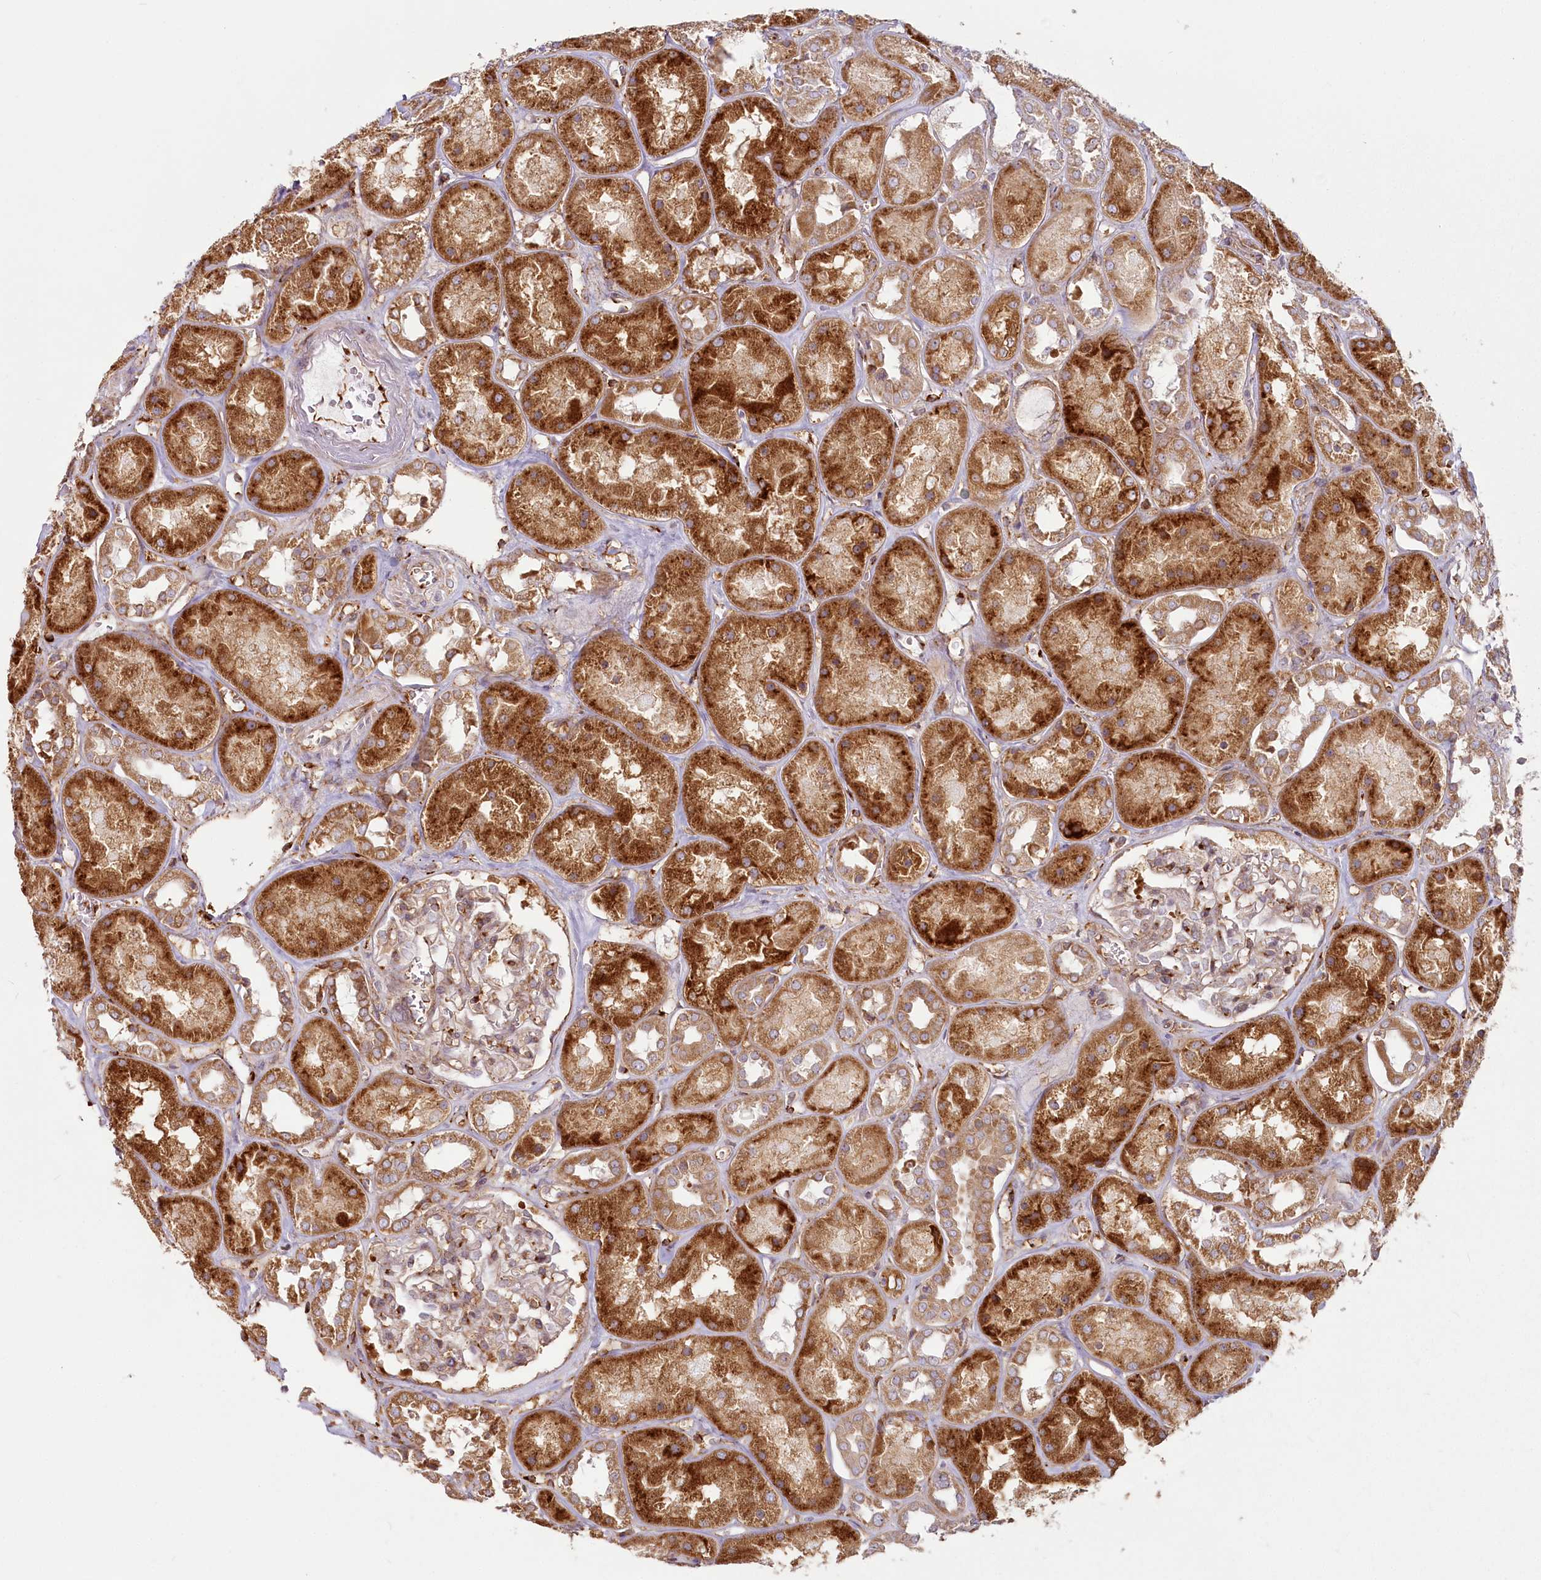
{"staining": {"intensity": "moderate", "quantity": "25%-75%", "location": "cytoplasmic/membranous"}, "tissue": "kidney", "cell_type": "Cells in glomeruli", "image_type": "normal", "snomed": [{"axis": "morphology", "description": "Normal tissue, NOS"}, {"axis": "topography", "description": "Kidney"}], "caption": "Protein expression analysis of unremarkable kidney demonstrates moderate cytoplasmic/membranous positivity in approximately 25%-75% of cells in glomeruli.", "gene": "HARS2", "patient": {"sex": "male", "age": 70}}